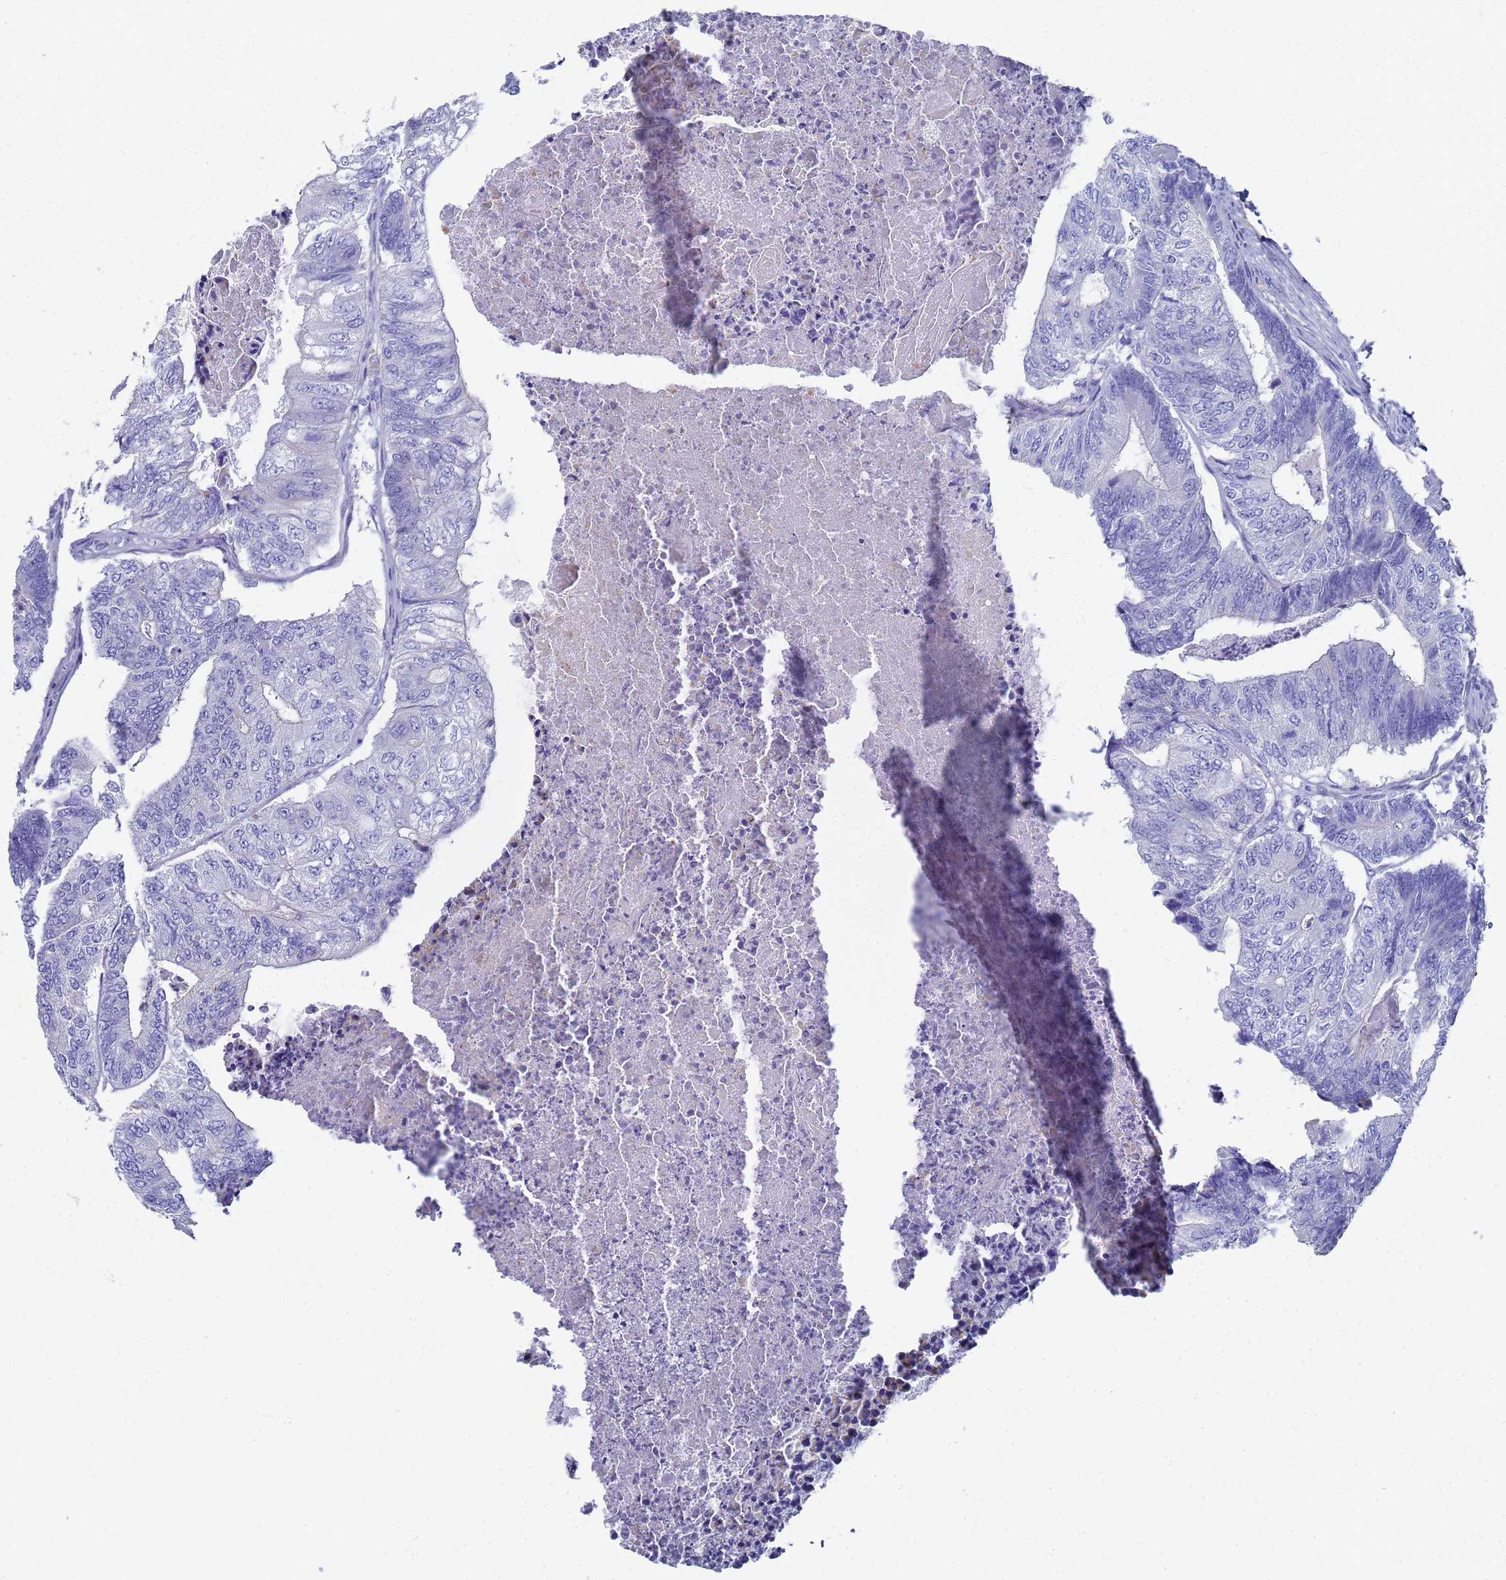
{"staining": {"intensity": "negative", "quantity": "none", "location": "none"}, "tissue": "colorectal cancer", "cell_type": "Tumor cells", "image_type": "cancer", "snomed": [{"axis": "morphology", "description": "Adenocarcinoma, NOS"}, {"axis": "topography", "description": "Colon"}], "caption": "High magnification brightfield microscopy of adenocarcinoma (colorectal) stained with DAB (brown) and counterstained with hematoxylin (blue): tumor cells show no significant staining.", "gene": "TUBB1", "patient": {"sex": "female", "age": 67}}